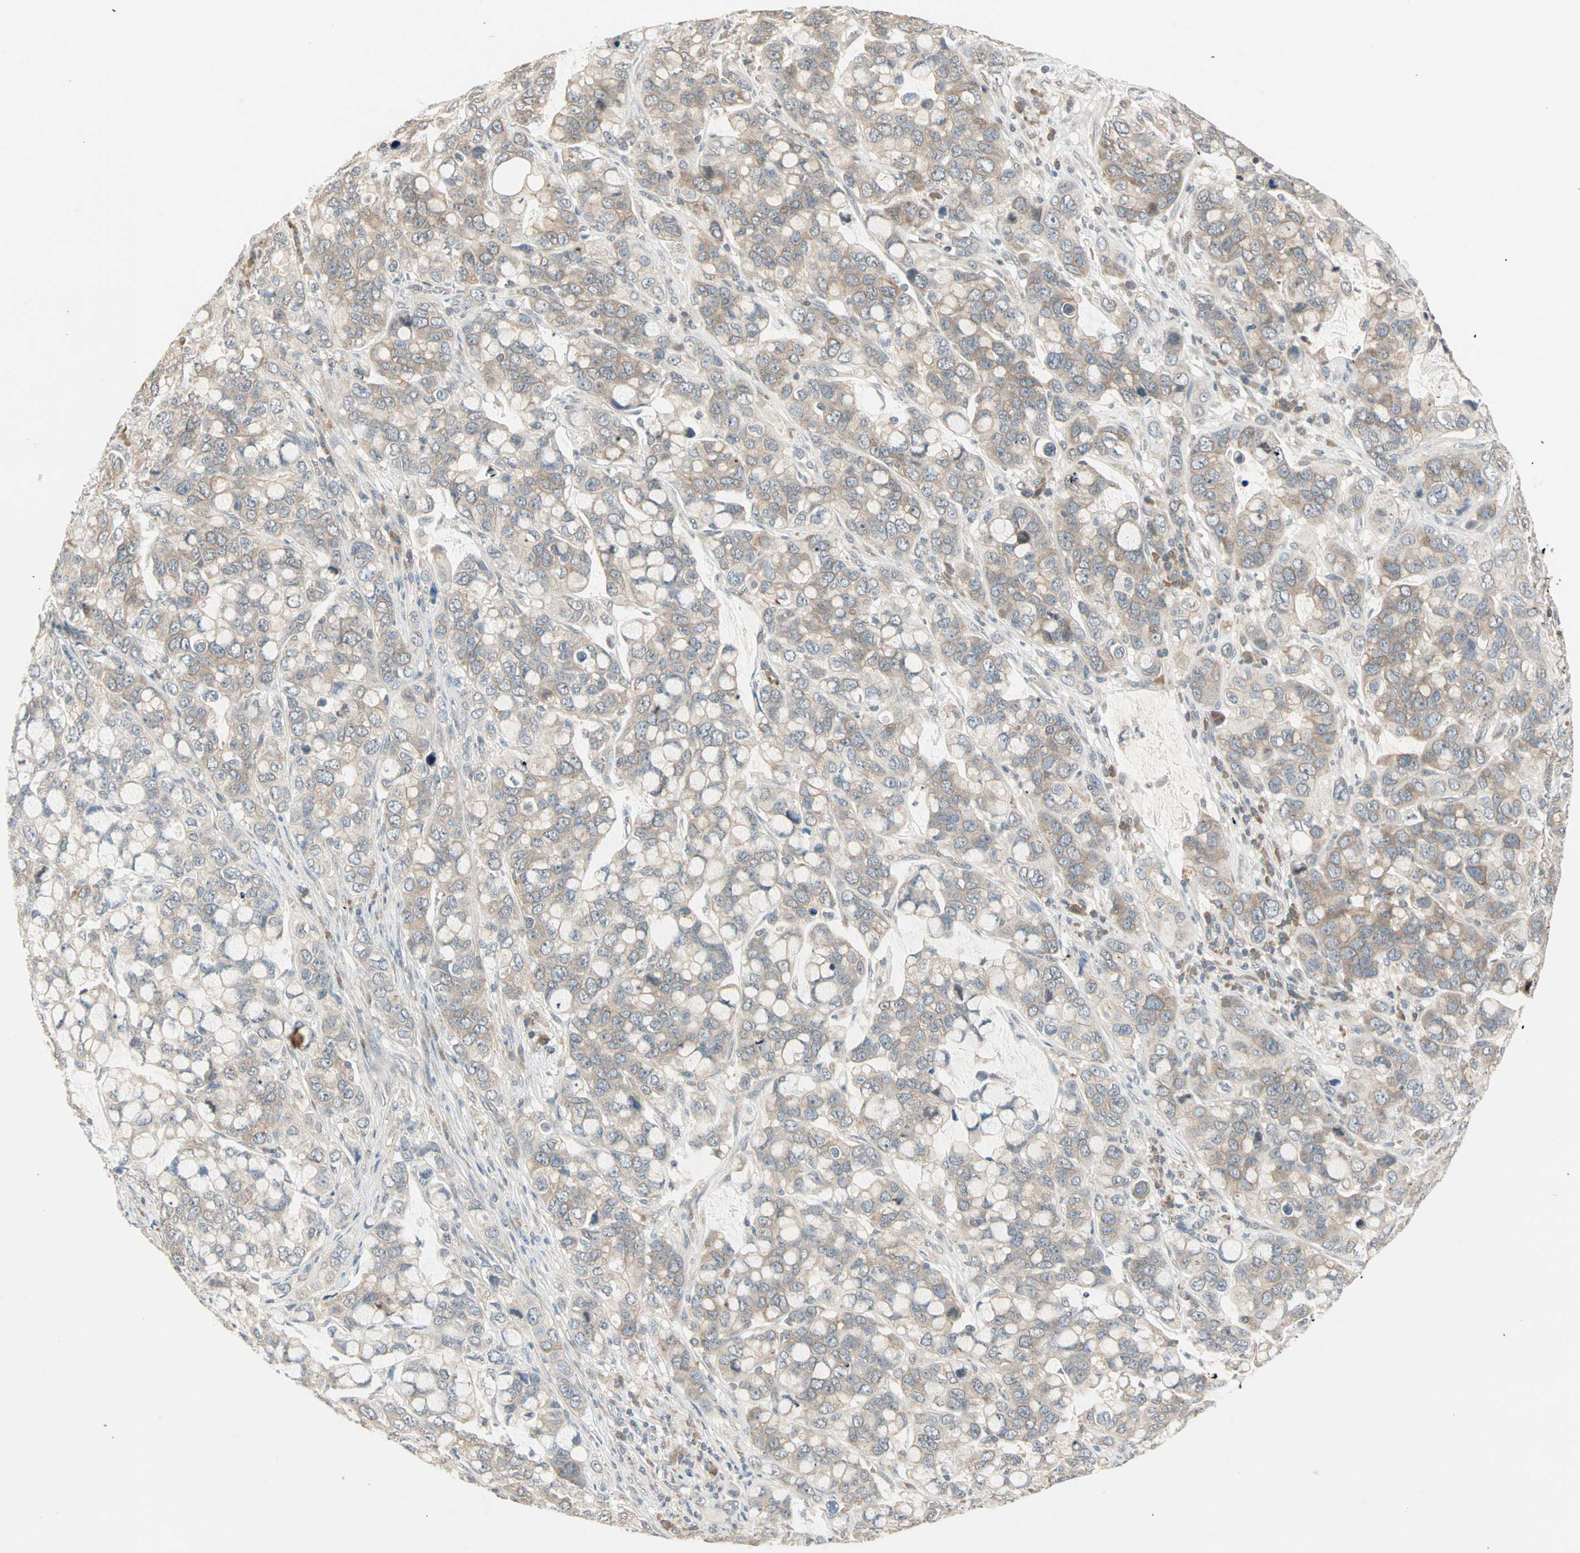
{"staining": {"intensity": "weak", "quantity": ">75%", "location": "cytoplasmic/membranous"}, "tissue": "stomach cancer", "cell_type": "Tumor cells", "image_type": "cancer", "snomed": [{"axis": "morphology", "description": "Adenocarcinoma, NOS"}, {"axis": "topography", "description": "Stomach, lower"}], "caption": "IHC histopathology image of neoplastic tissue: stomach cancer stained using IHC shows low levels of weak protein expression localized specifically in the cytoplasmic/membranous of tumor cells, appearing as a cytoplasmic/membranous brown color.", "gene": "TTF2", "patient": {"sex": "male", "age": 84}}